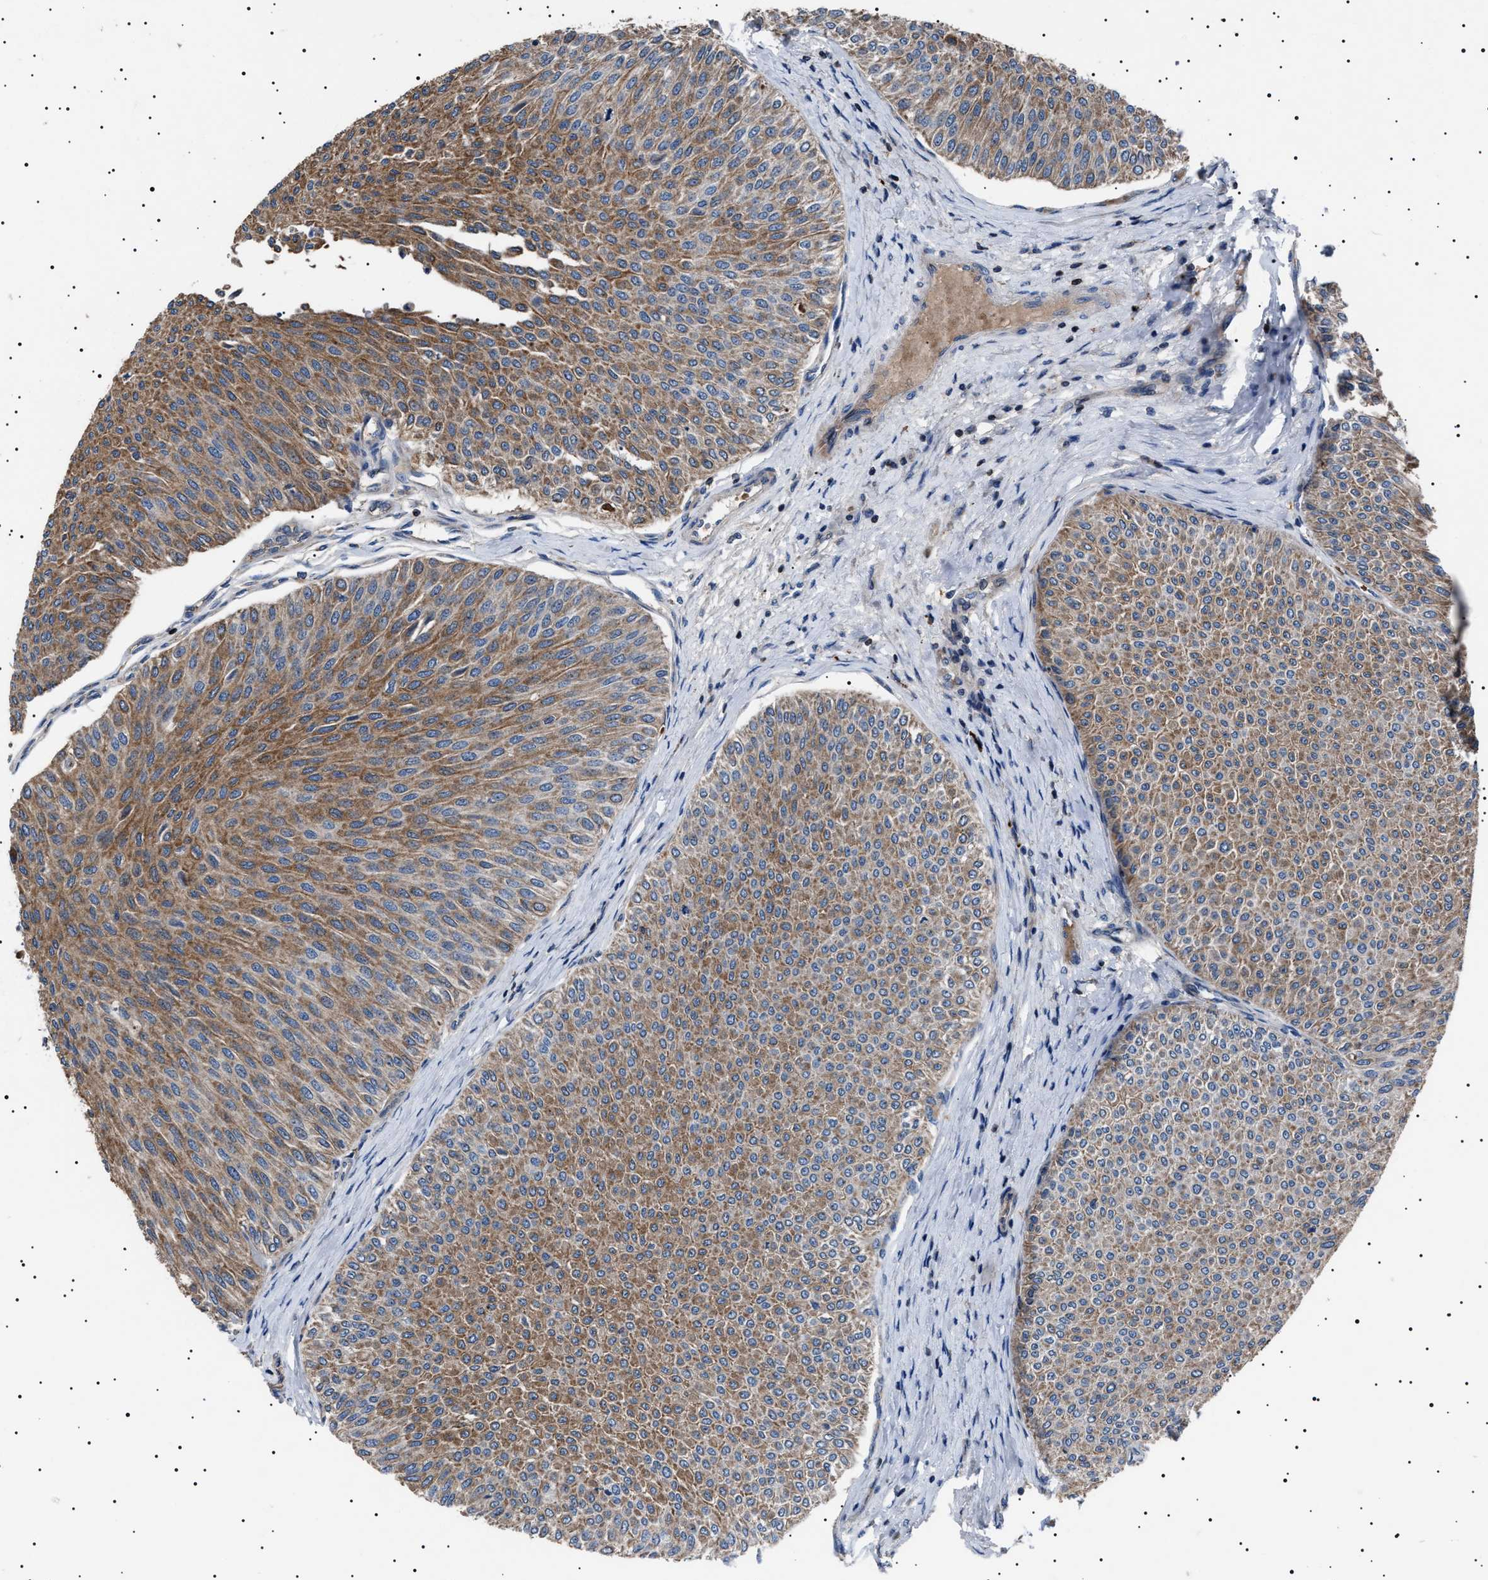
{"staining": {"intensity": "moderate", "quantity": ">75%", "location": "cytoplasmic/membranous"}, "tissue": "urothelial cancer", "cell_type": "Tumor cells", "image_type": "cancer", "snomed": [{"axis": "morphology", "description": "Urothelial carcinoma, Low grade"}, {"axis": "topography", "description": "Urinary bladder"}], "caption": "Protein expression analysis of urothelial carcinoma (low-grade) reveals moderate cytoplasmic/membranous expression in about >75% of tumor cells. The staining is performed using DAB (3,3'-diaminobenzidine) brown chromogen to label protein expression. The nuclei are counter-stained blue using hematoxylin.", "gene": "PTRH1", "patient": {"sex": "male", "age": 78}}